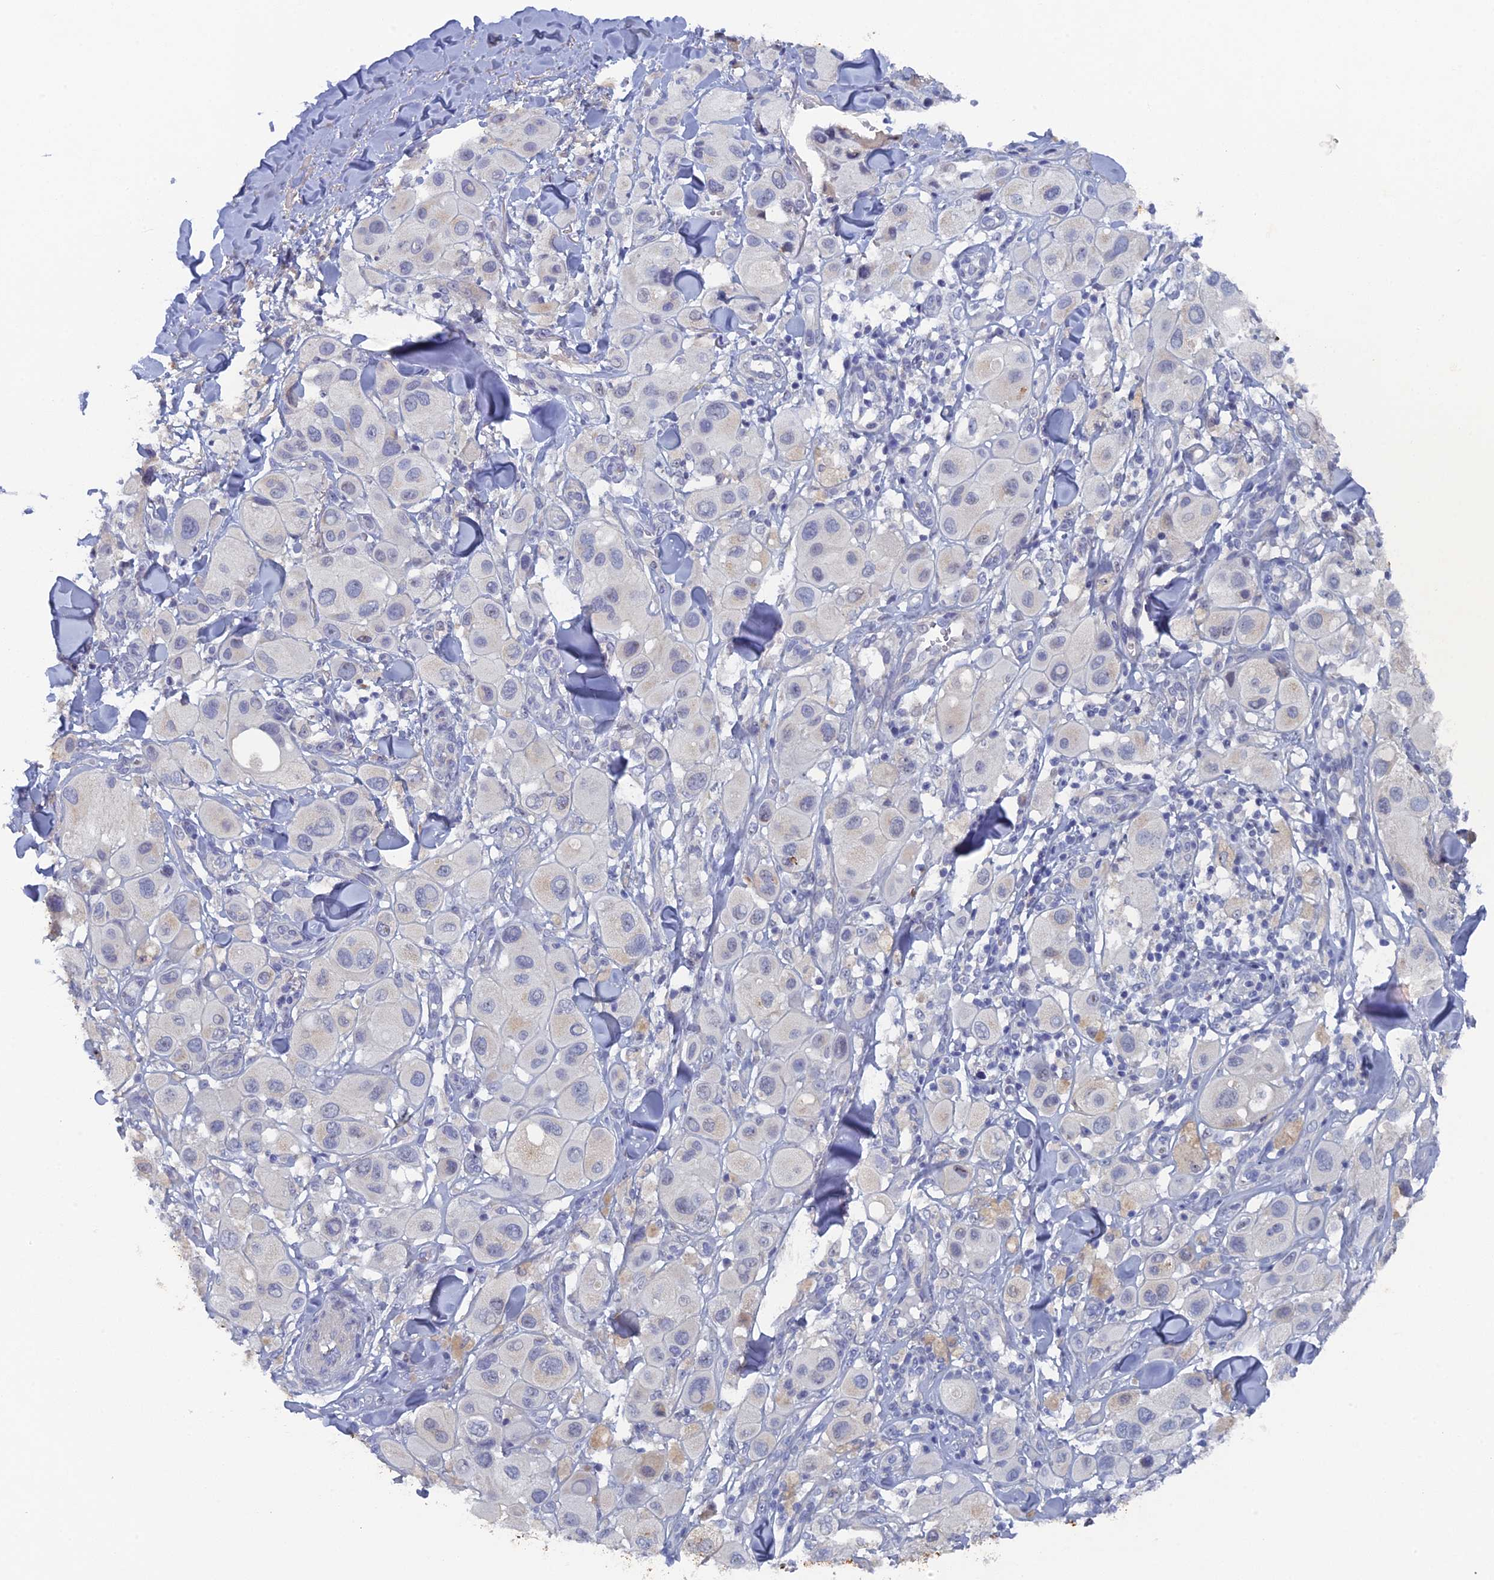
{"staining": {"intensity": "negative", "quantity": "none", "location": "none"}, "tissue": "melanoma", "cell_type": "Tumor cells", "image_type": "cancer", "snomed": [{"axis": "morphology", "description": "Malignant melanoma, Metastatic site"}, {"axis": "topography", "description": "Skin"}], "caption": "Tumor cells show no significant staining in melanoma.", "gene": "SRFBP1", "patient": {"sex": "male", "age": 41}}